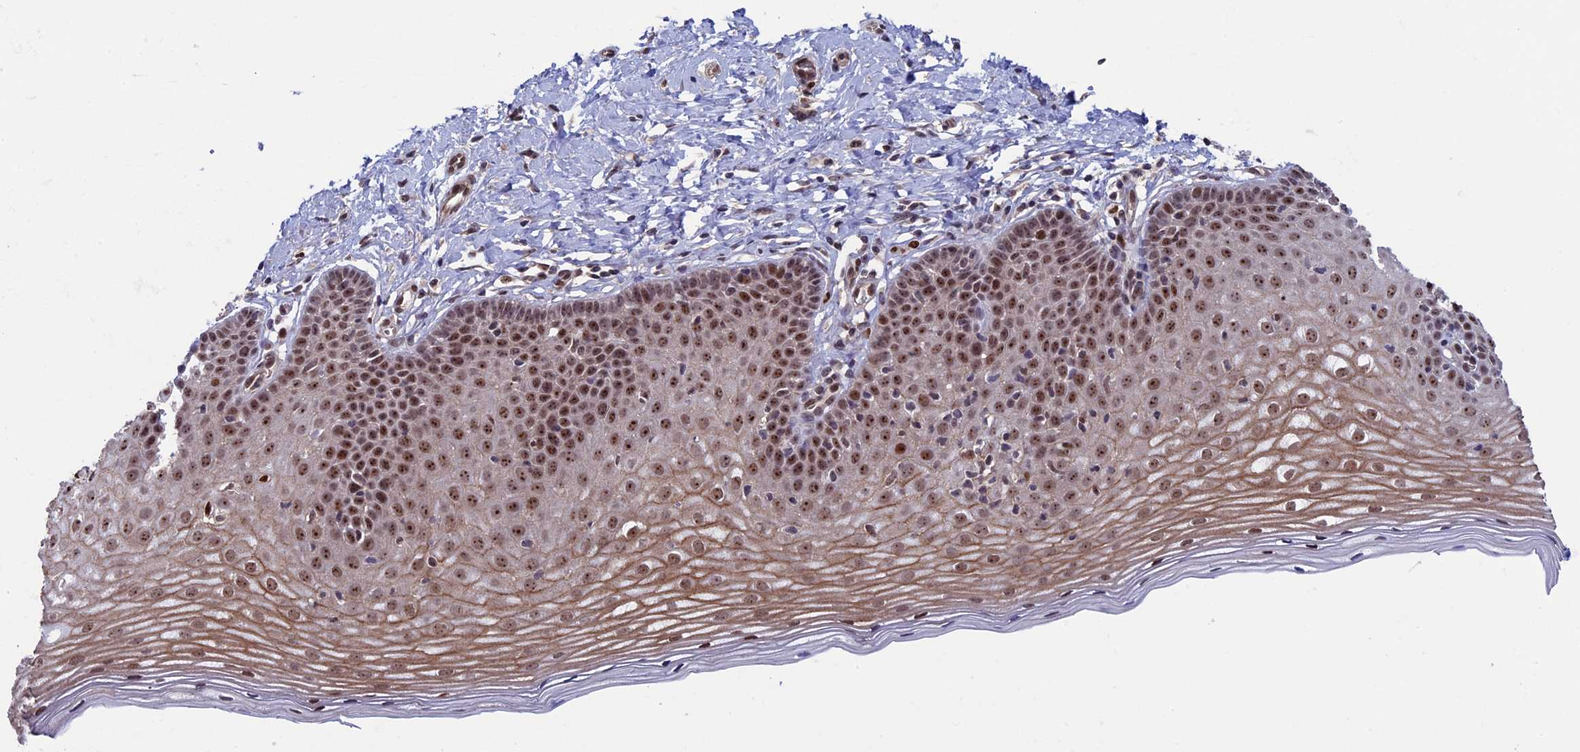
{"staining": {"intensity": "moderate", "quantity": ">75%", "location": "nuclear"}, "tissue": "cervix", "cell_type": "Glandular cells", "image_type": "normal", "snomed": [{"axis": "morphology", "description": "Normal tissue, NOS"}, {"axis": "topography", "description": "Cervix"}], "caption": "A brown stain labels moderate nuclear expression of a protein in glandular cells of normal human cervix. Ihc stains the protein in brown and the nuclei are stained blue.", "gene": "CCDC86", "patient": {"sex": "female", "age": 36}}